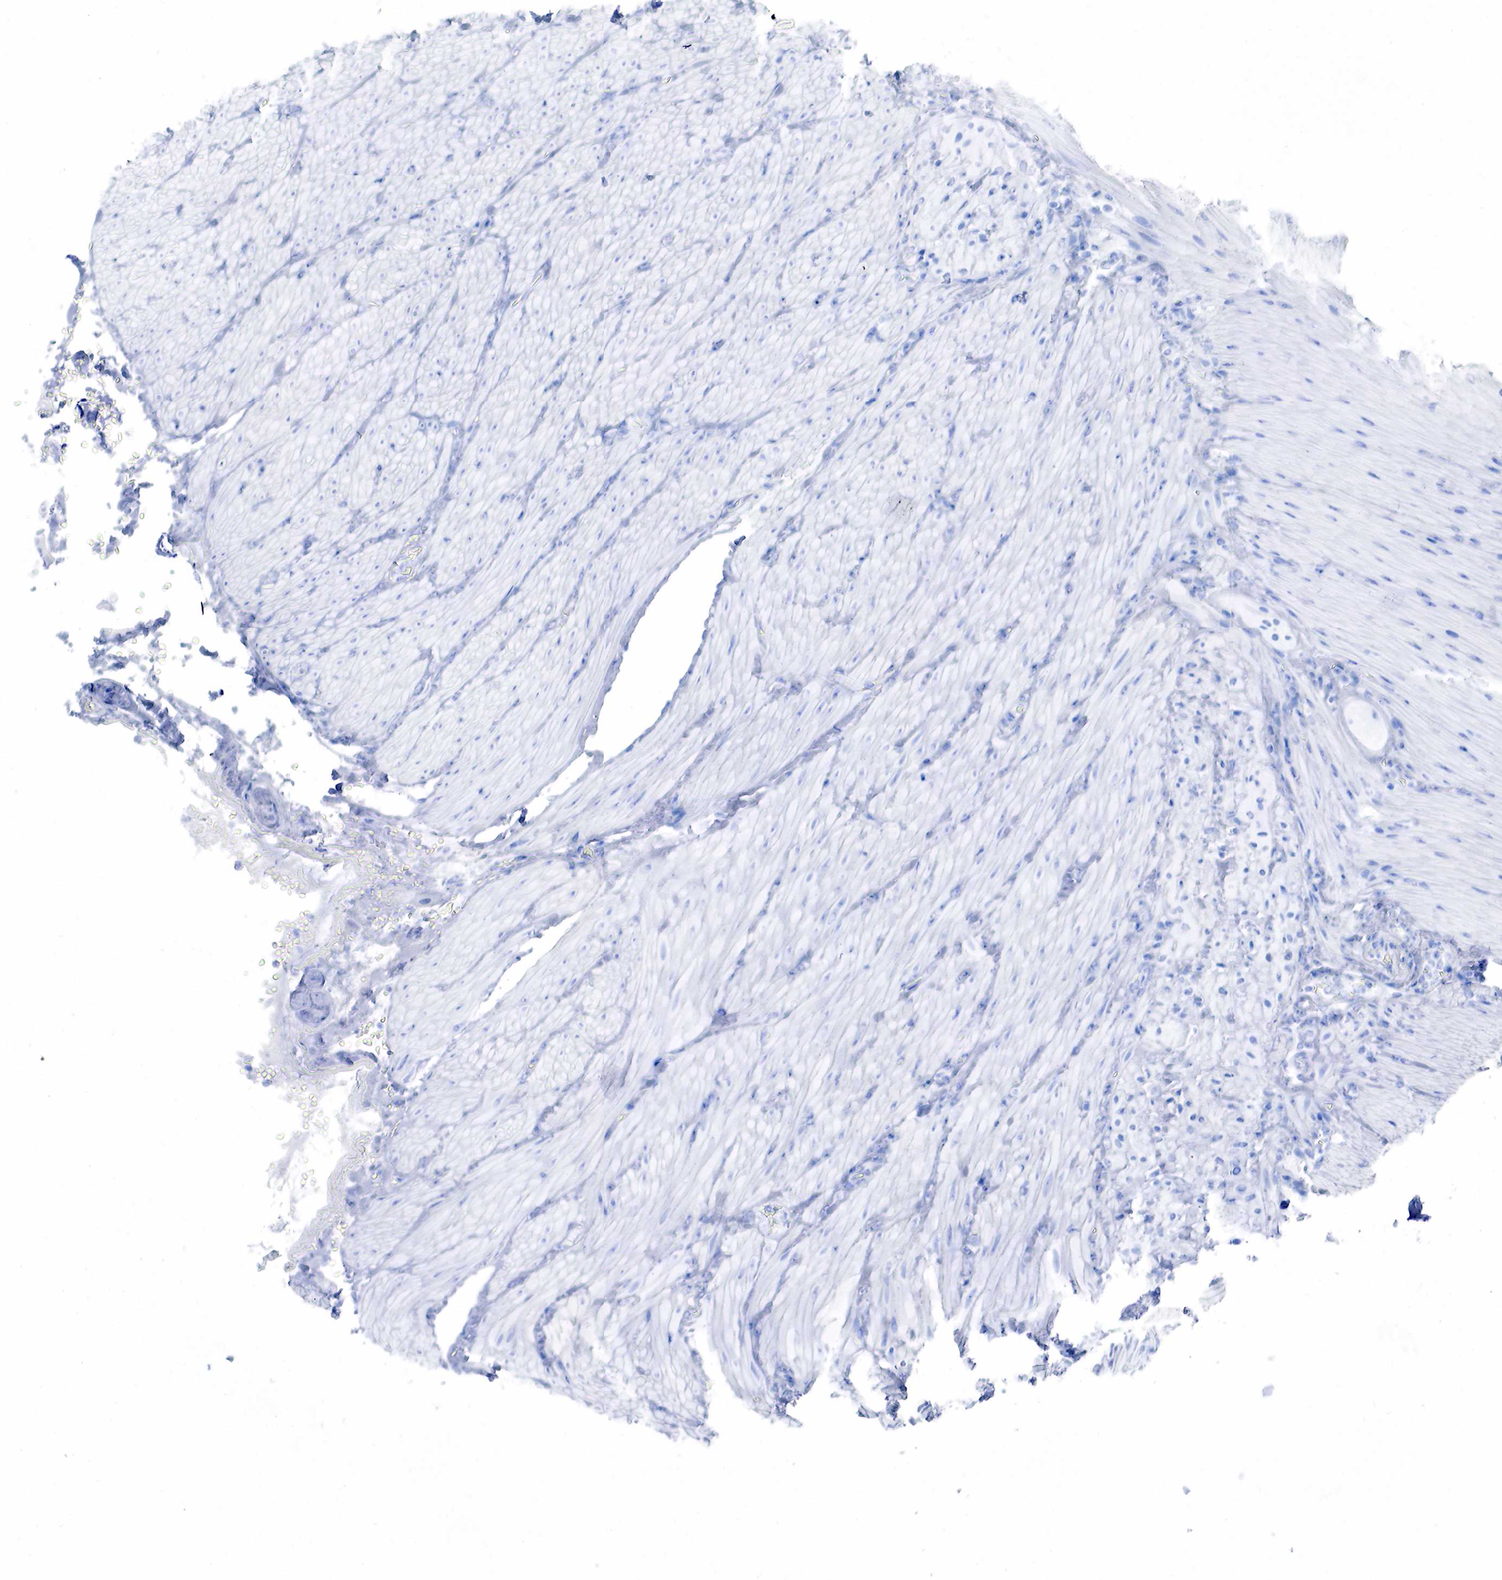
{"staining": {"intensity": "negative", "quantity": "none", "location": "none"}, "tissue": "smooth muscle", "cell_type": "Smooth muscle cells", "image_type": "normal", "snomed": [{"axis": "morphology", "description": "Normal tissue, NOS"}, {"axis": "topography", "description": "Duodenum"}], "caption": "IHC histopathology image of unremarkable smooth muscle: human smooth muscle stained with DAB (3,3'-diaminobenzidine) displays no significant protein staining in smooth muscle cells. (DAB IHC visualized using brightfield microscopy, high magnification).", "gene": "PTH", "patient": {"sex": "male", "age": 63}}